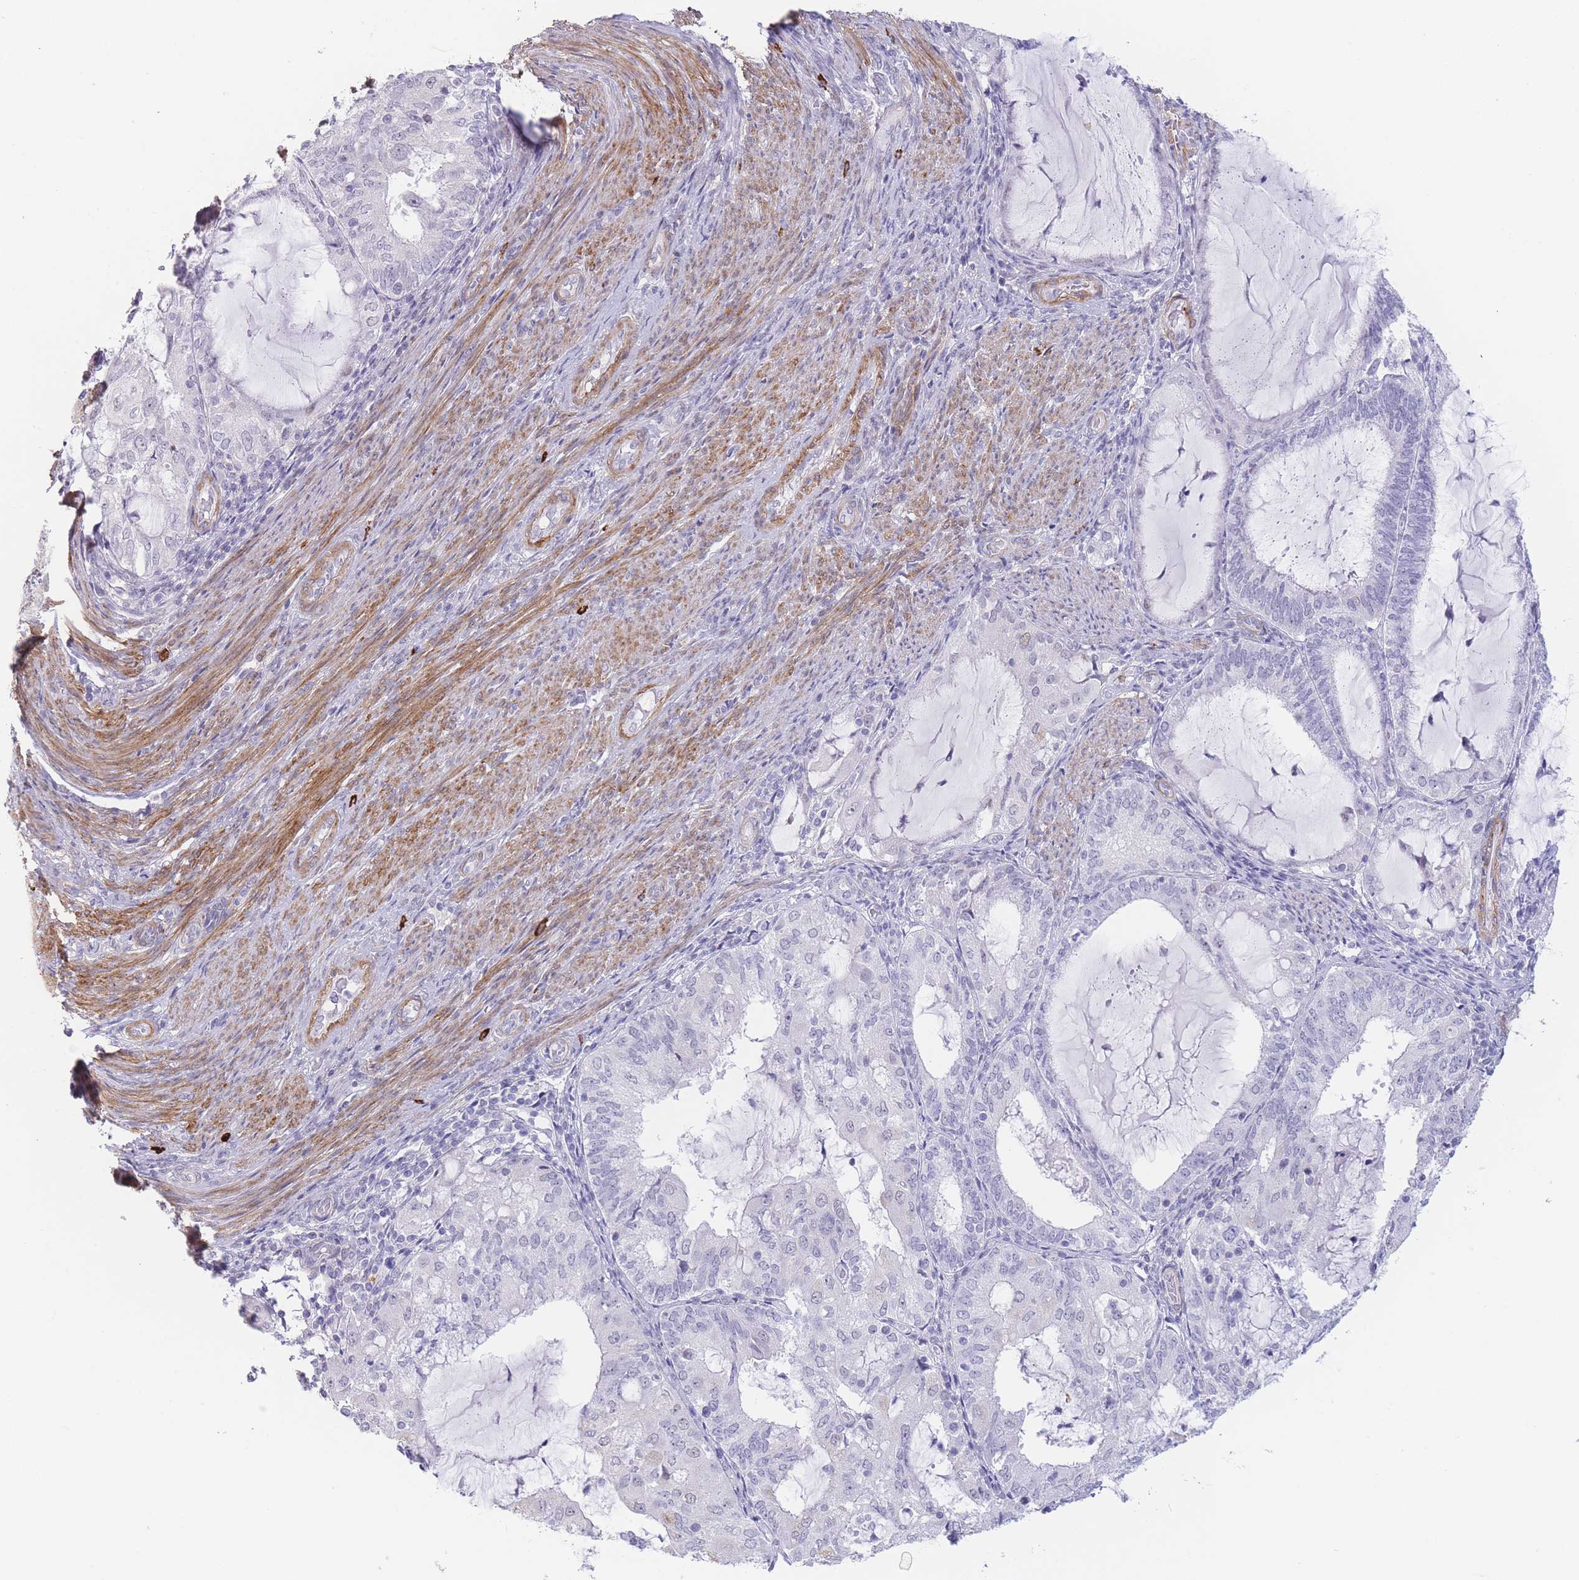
{"staining": {"intensity": "negative", "quantity": "none", "location": "none"}, "tissue": "endometrial cancer", "cell_type": "Tumor cells", "image_type": "cancer", "snomed": [{"axis": "morphology", "description": "Adenocarcinoma, NOS"}, {"axis": "topography", "description": "Endometrium"}], "caption": "This photomicrograph is of adenocarcinoma (endometrial) stained with IHC to label a protein in brown with the nuclei are counter-stained blue. There is no staining in tumor cells.", "gene": "ASAP3", "patient": {"sex": "female", "age": 81}}